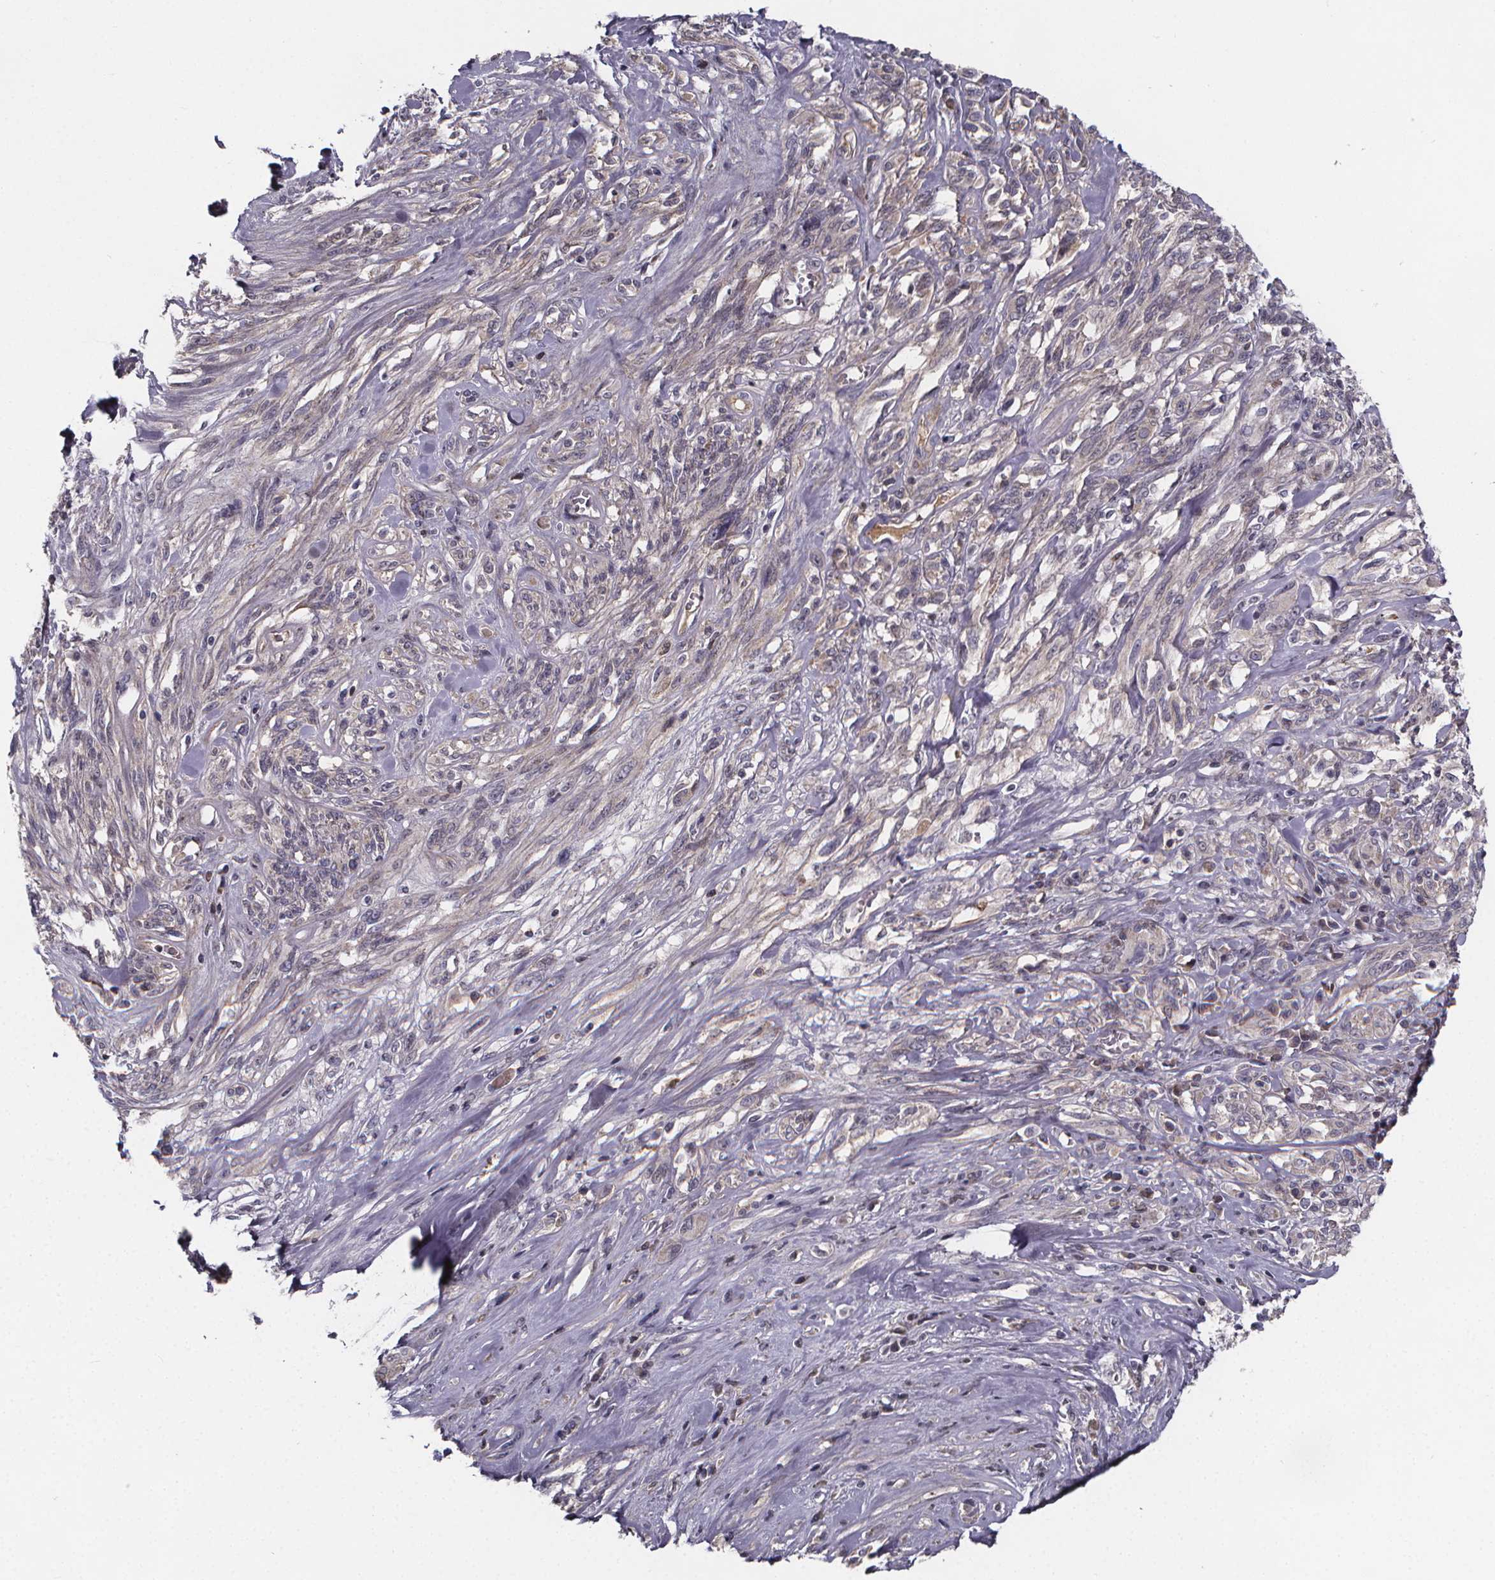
{"staining": {"intensity": "negative", "quantity": "none", "location": "none"}, "tissue": "melanoma", "cell_type": "Tumor cells", "image_type": "cancer", "snomed": [{"axis": "morphology", "description": "Malignant melanoma, NOS"}, {"axis": "topography", "description": "Skin"}], "caption": "This image is of malignant melanoma stained with immunohistochemistry to label a protein in brown with the nuclei are counter-stained blue. There is no staining in tumor cells.", "gene": "AGT", "patient": {"sex": "female", "age": 91}}